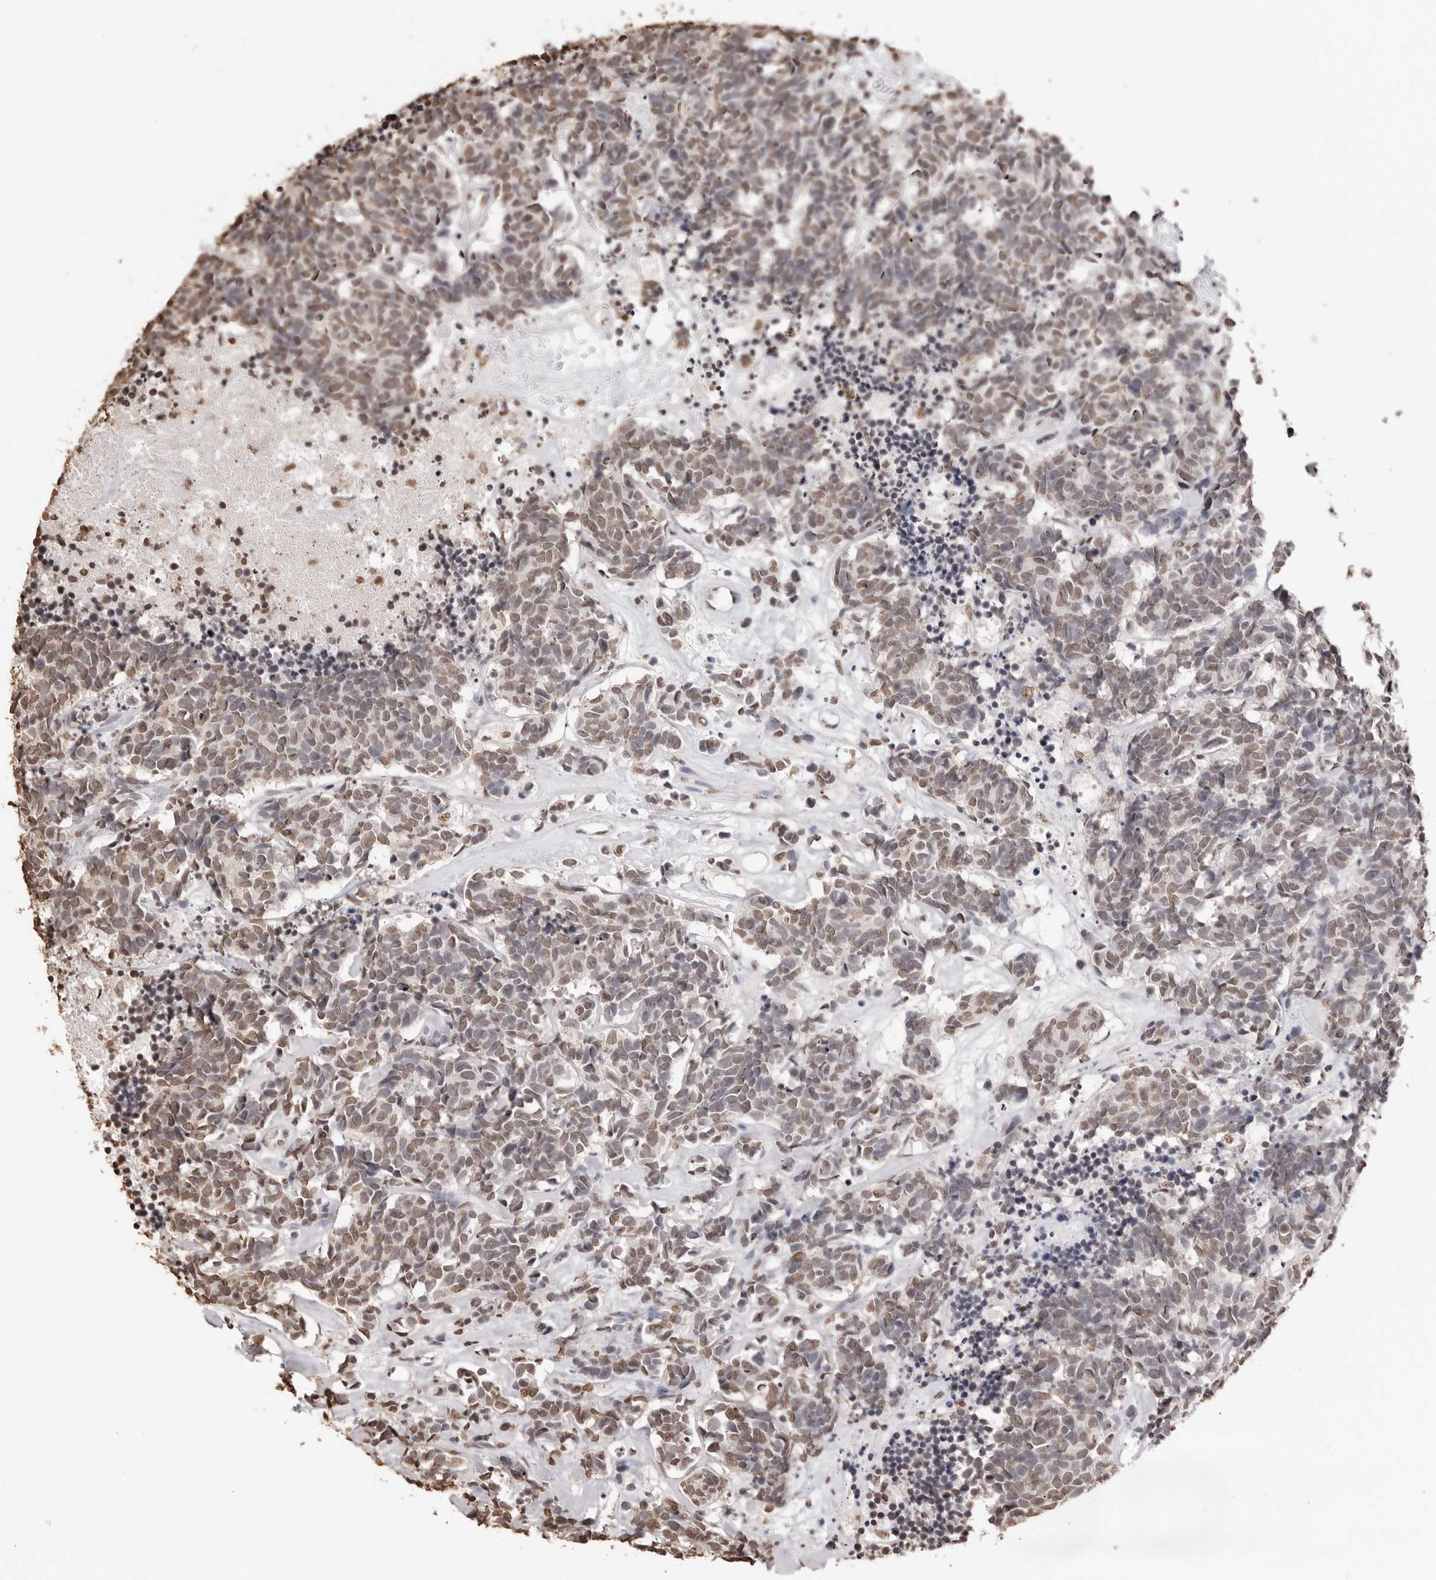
{"staining": {"intensity": "weak", "quantity": ">75%", "location": "nuclear"}, "tissue": "carcinoid", "cell_type": "Tumor cells", "image_type": "cancer", "snomed": [{"axis": "morphology", "description": "Carcinoma, NOS"}, {"axis": "morphology", "description": "Carcinoid, malignant, NOS"}, {"axis": "topography", "description": "Urinary bladder"}], "caption": "Malignant carcinoid stained with a brown dye demonstrates weak nuclear positive expression in about >75% of tumor cells.", "gene": "OLIG3", "patient": {"sex": "male", "age": 57}}